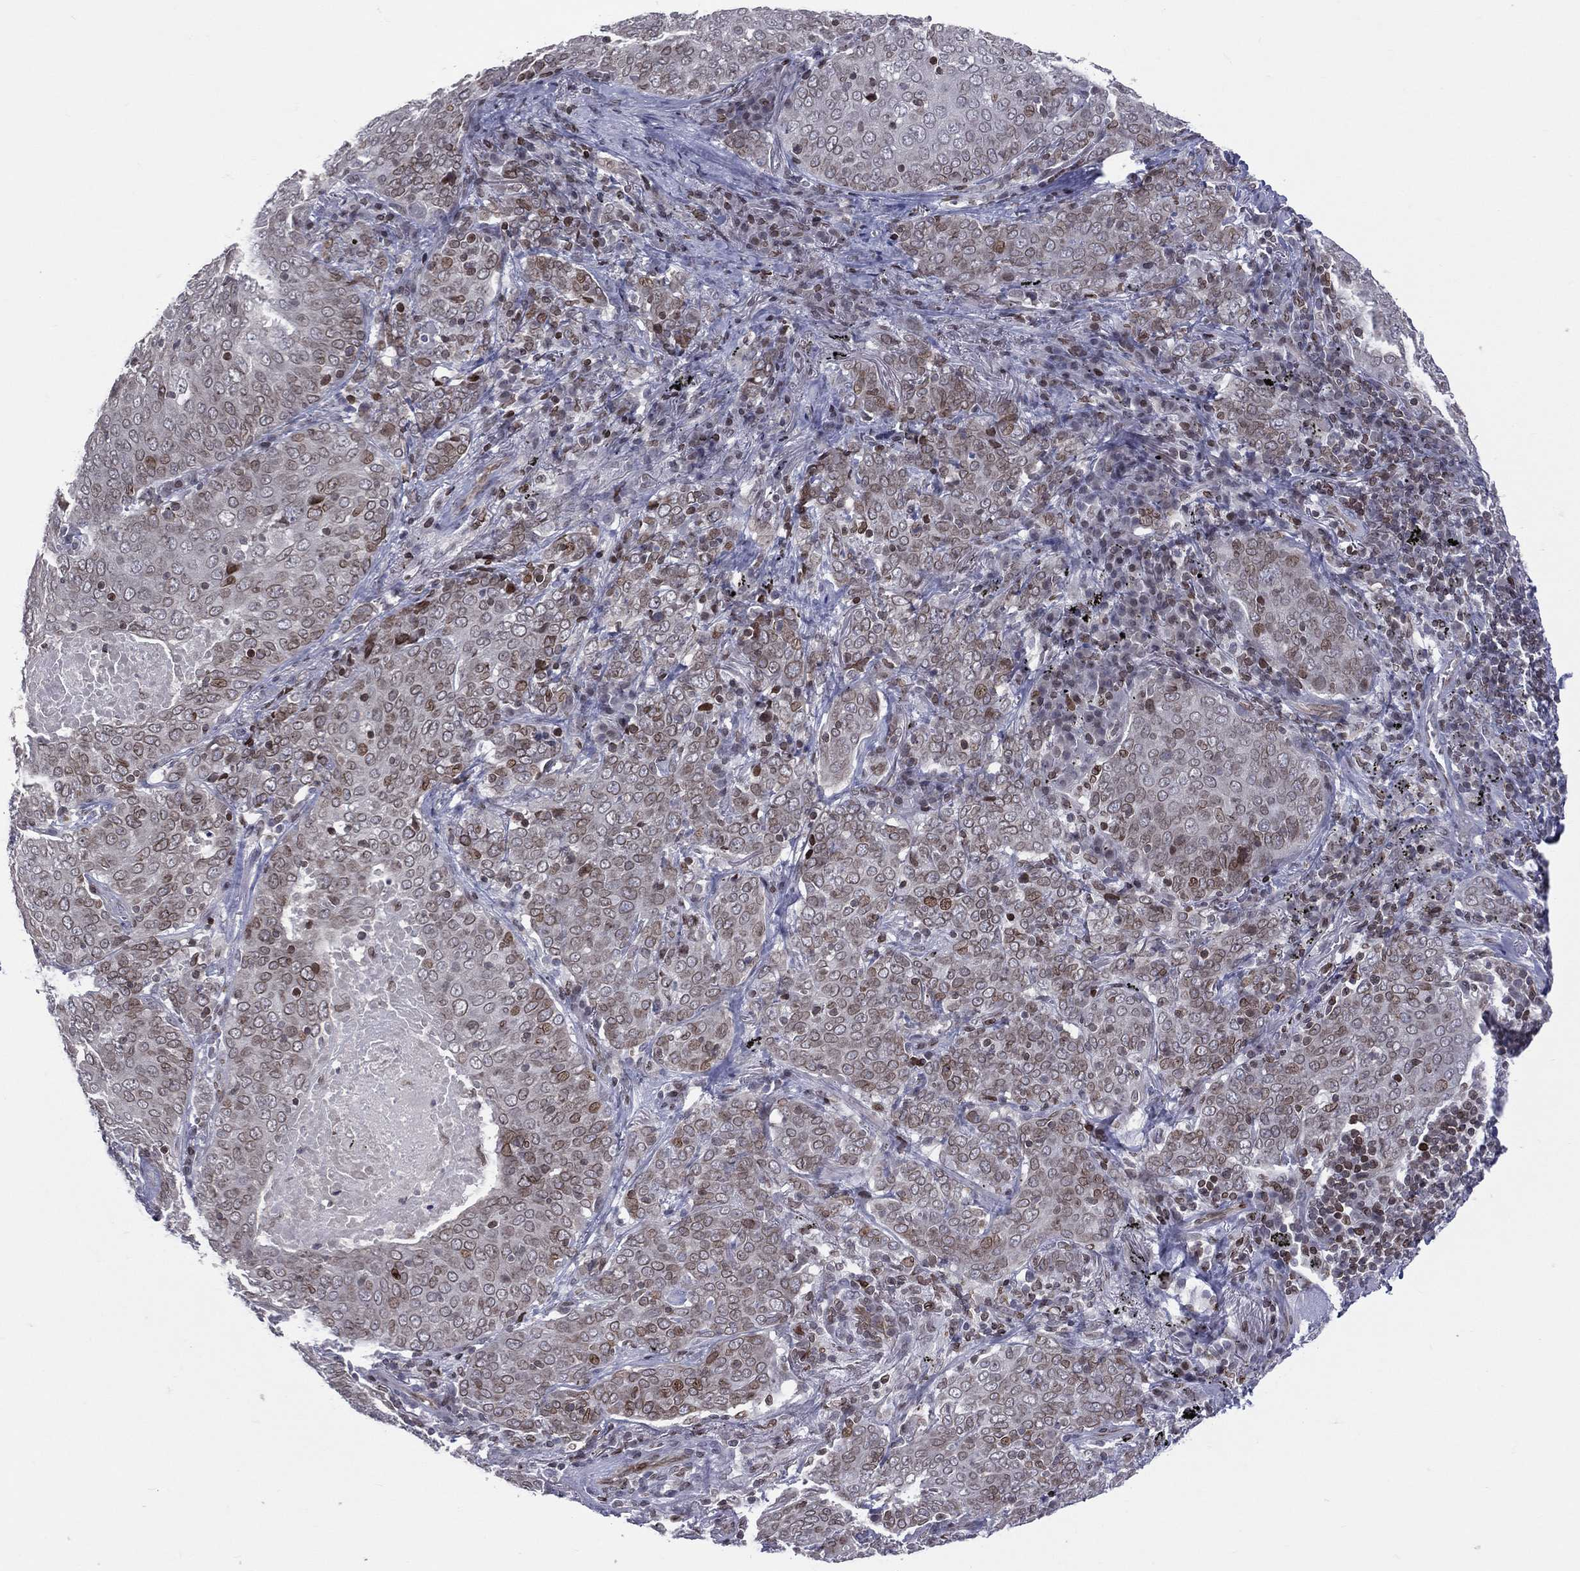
{"staining": {"intensity": "moderate", "quantity": "25%-75%", "location": "nuclear"}, "tissue": "lung cancer", "cell_type": "Tumor cells", "image_type": "cancer", "snomed": [{"axis": "morphology", "description": "Squamous cell carcinoma, NOS"}, {"axis": "topography", "description": "Lung"}], "caption": "Lung cancer was stained to show a protein in brown. There is medium levels of moderate nuclear positivity in about 25%-75% of tumor cells.", "gene": "DBF4B", "patient": {"sex": "male", "age": 82}}